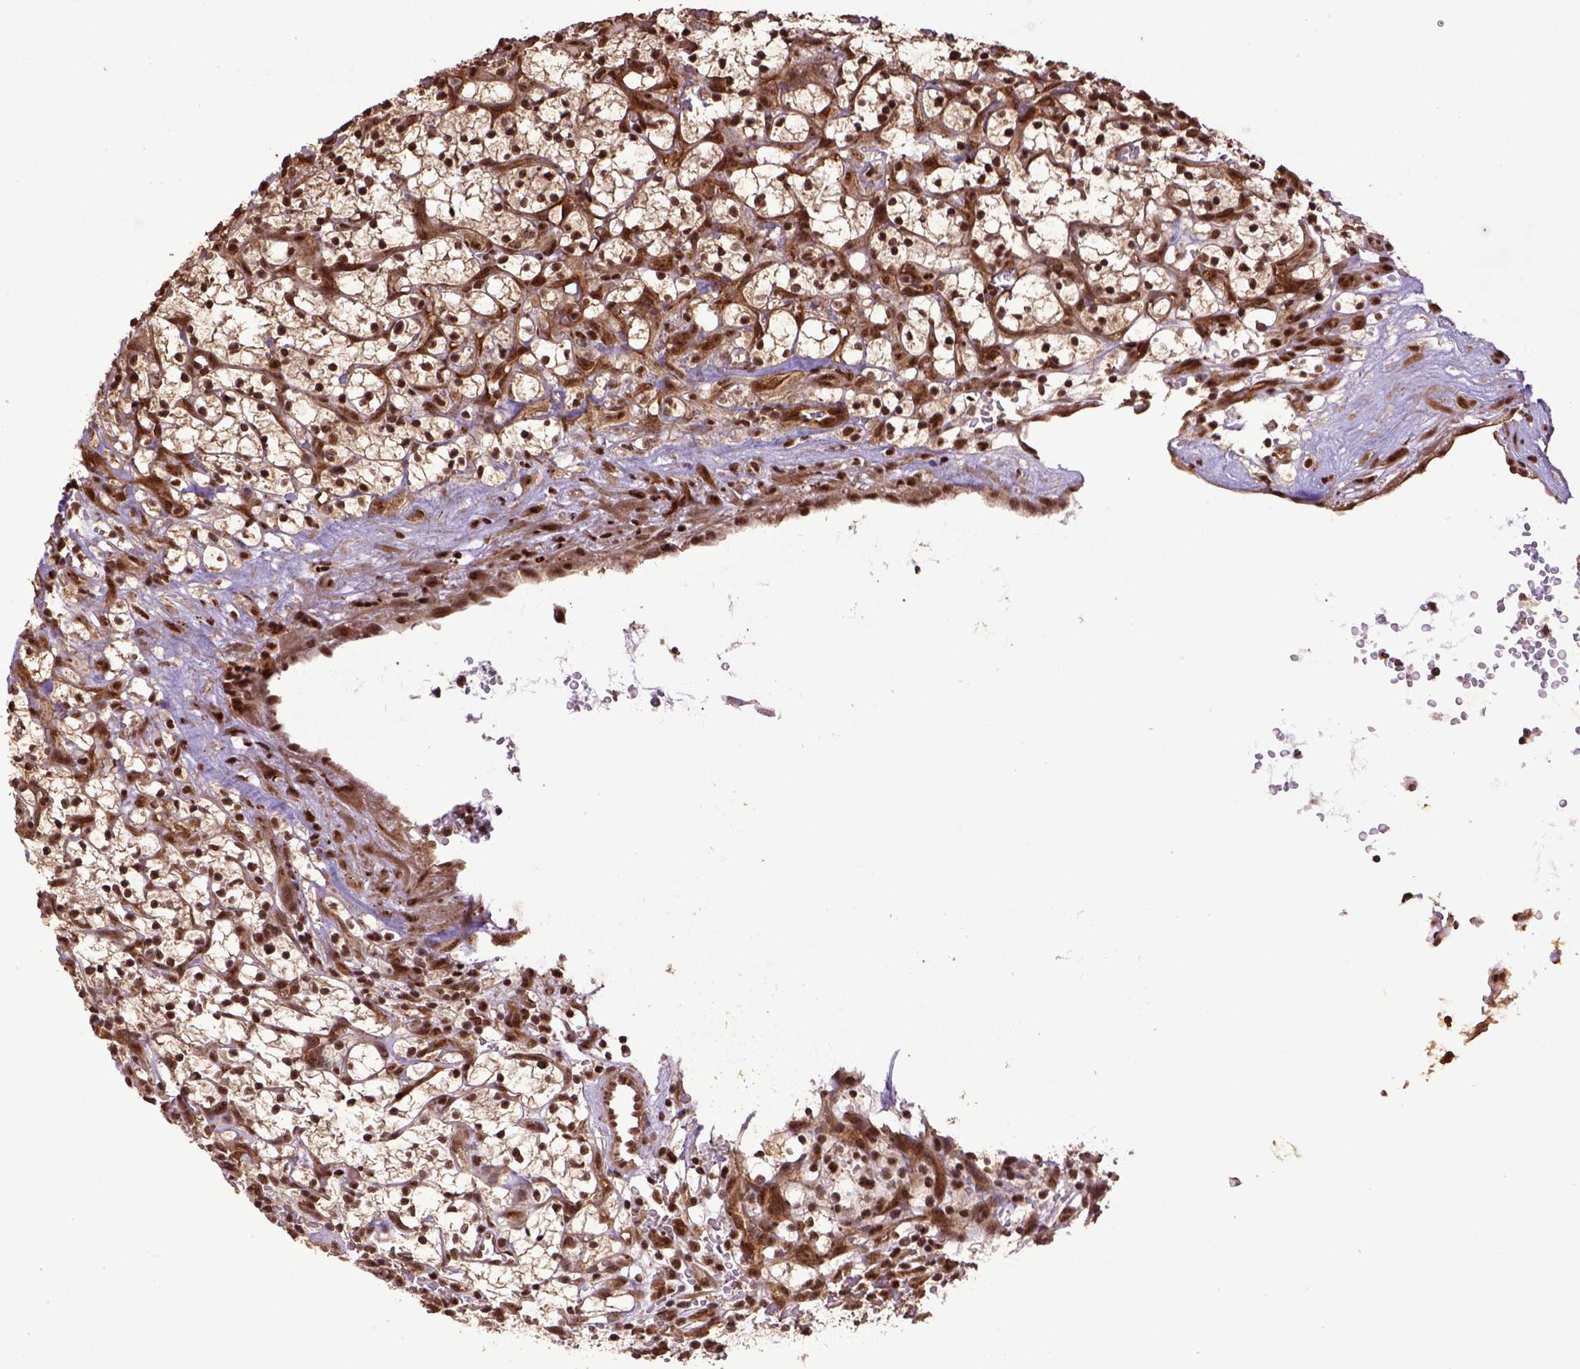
{"staining": {"intensity": "strong", "quantity": ">75%", "location": "nuclear"}, "tissue": "renal cancer", "cell_type": "Tumor cells", "image_type": "cancer", "snomed": [{"axis": "morphology", "description": "Adenocarcinoma, NOS"}, {"axis": "topography", "description": "Kidney"}], "caption": "Strong nuclear protein staining is present in about >75% of tumor cells in adenocarcinoma (renal).", "gene": "PPIG", "patient": {"sex": "female", "age": 64}}